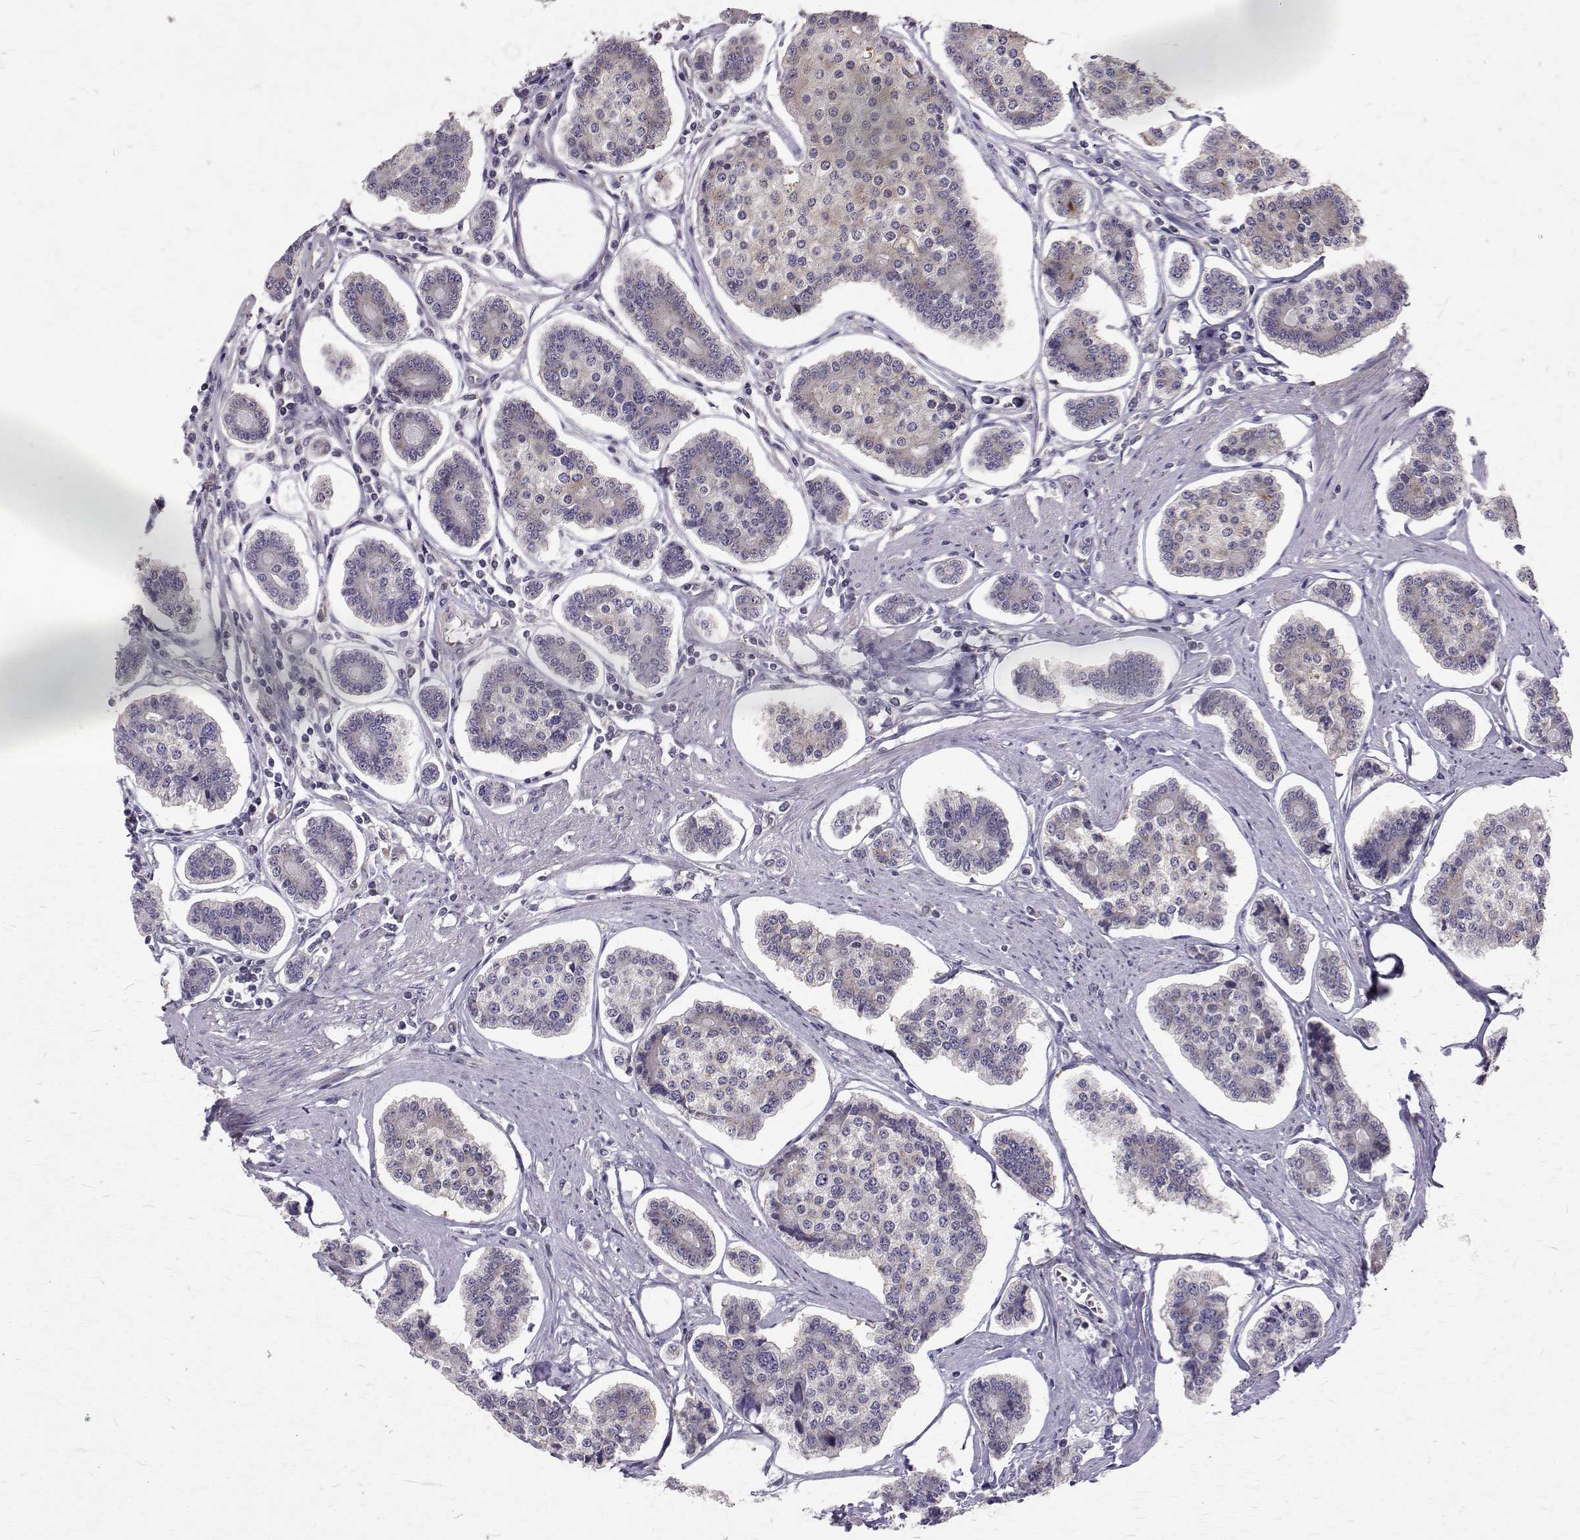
{"staining": {"intensity": "negative", "quantity": "none", "location": "none"}, "tissue": "carcinoid", "cell_type": "Tumor cells", "image_type": "cancer", "snomed": [{"axis": "morphology", "description": "Carcinoid, malignant, NOS"}, {"axis": "topography", "description": "Small intestine"}], "caption": "The histopathology image displays no staining of tumor cells in carcinoid (malignant). Brightfield microscopy of immunohistochemistry (IHC) stained with DAB (brown) and hematoxylin (blue), captured at high magnification.", "gene": "ARFGAP1", "patient": {"sex": "female", "age": 65}}